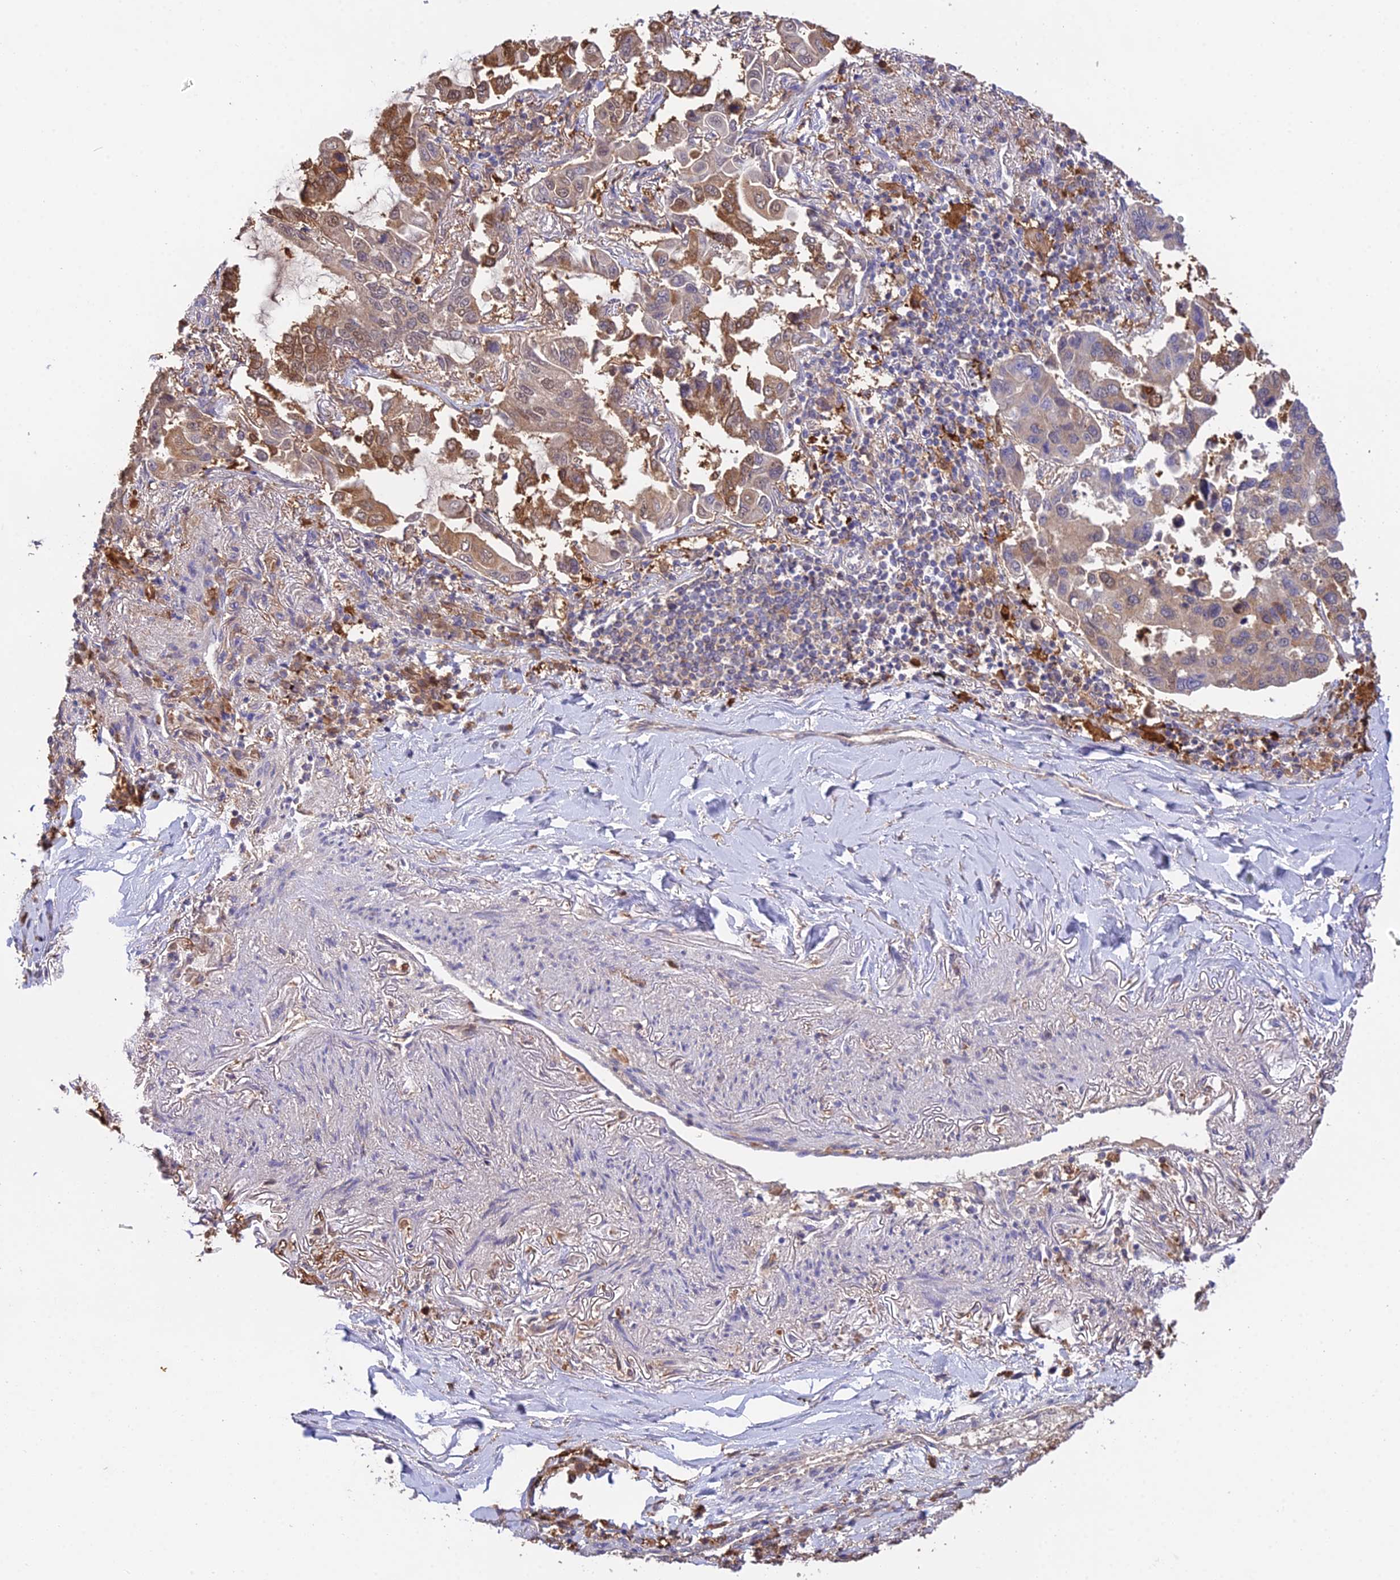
{"staining": {"intensity": "moderate", "quantity": "25%-75%", "location": "cytoplasmic/membranous,nuclear"}, "tissue": "lung cancer", "cell_type": "Tumor cells", "image_type": "cancer", "snomed": [{"axis": "morphology", "description": "Adenocarcinoma, NOS"}, {"axis": "topography", "description": "Lung"}], "caption": "An IHC micrograph of neoplastic tissue is shown. Protein staining in brown highlights moderate cytoplasmic/membranous and nuclear positivity in lung cancer within tumor cells. The staining is performed using DAB brown chromogen to label protein expression. The nuclei are counter-stained blue using hematoxylin.", "gene": "FBP1", "patient": {"sex": "male", "age": 64}}